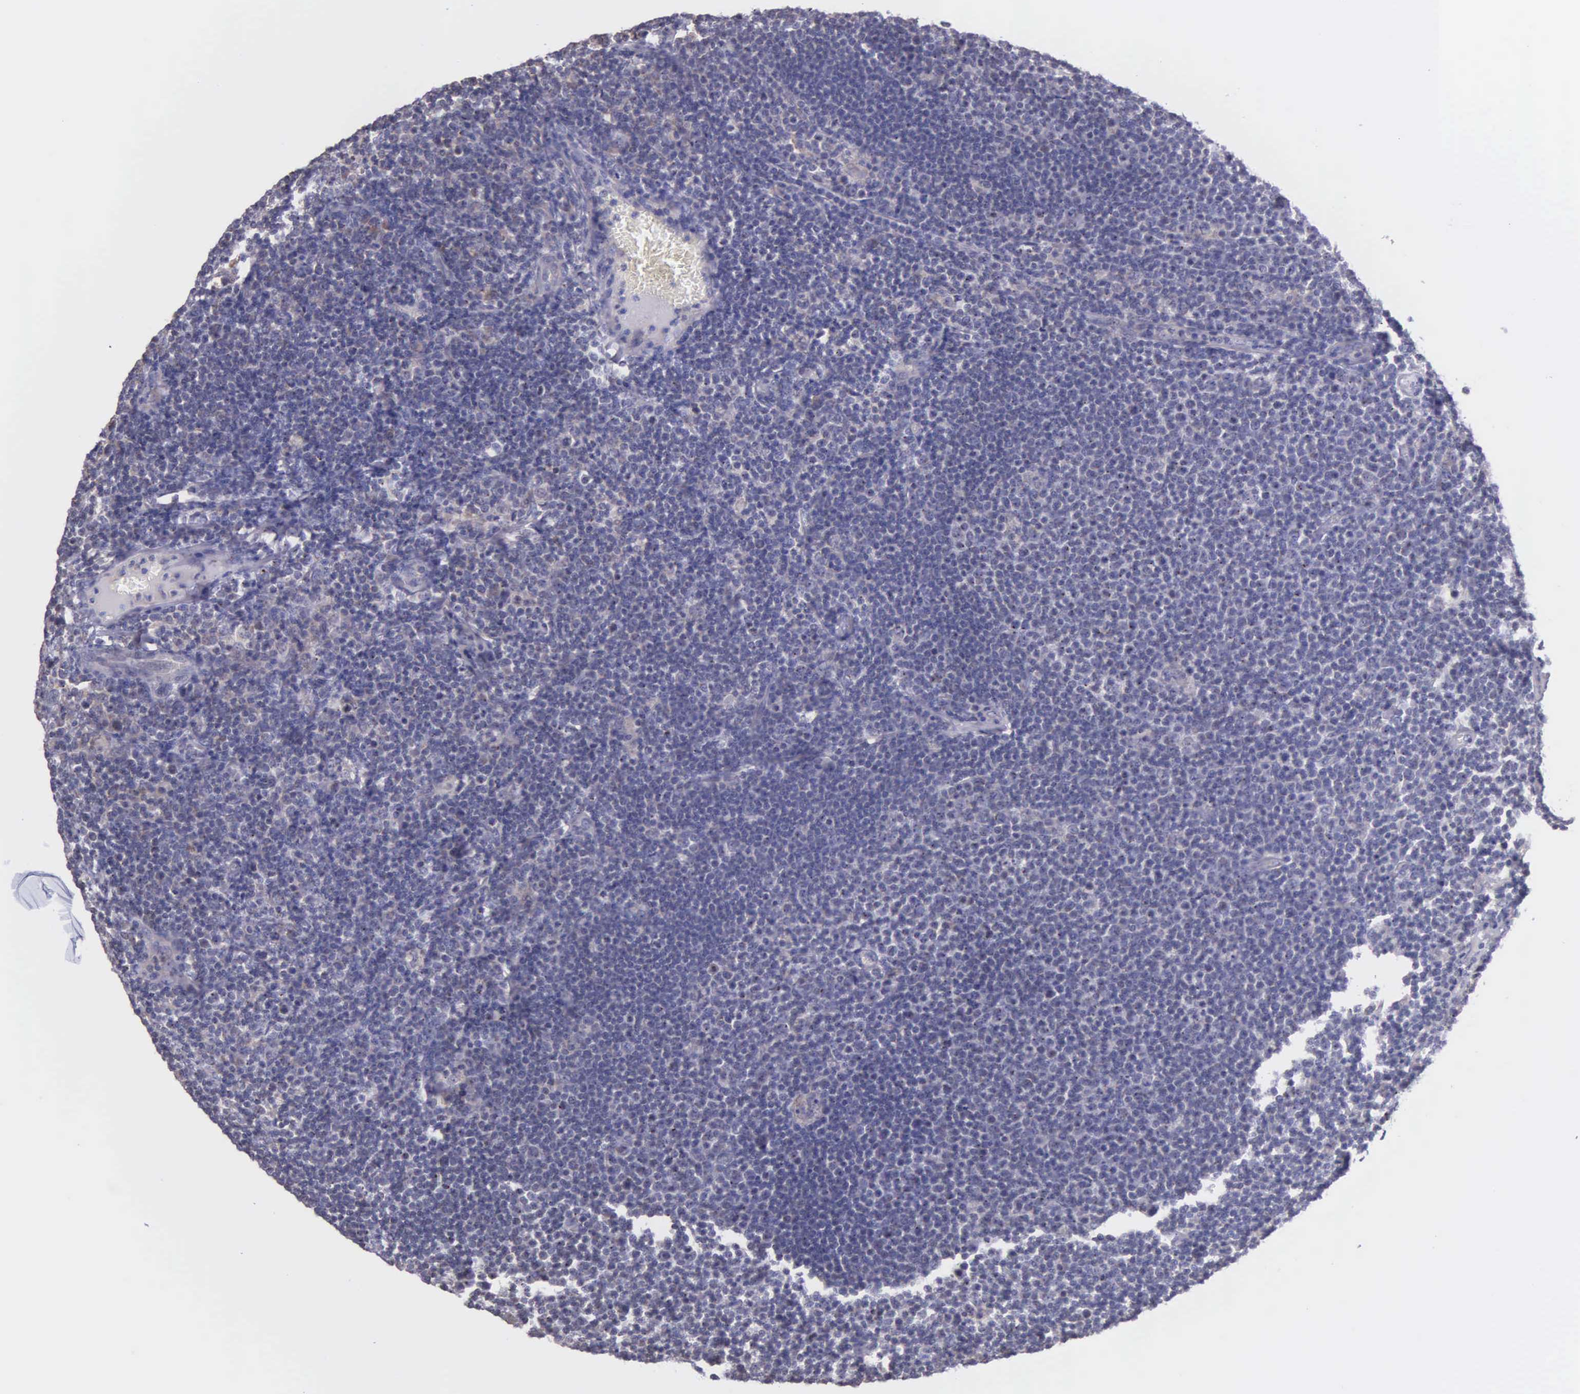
{"staining": {"intensity": "negative", "quantity": "none", "location": "none"}, "tissue": "lymphoma", "cell_type": "Tumor cells", "image_type": "cancer", "snomed": [{"axis": "morphology", "description": "Malignant lymphoma, non-Hodgkin's type, Low grade"}, {"axis": "topography", "description": "Lymph node"}], "caption": "DAB immunohistochemical staining of lymphoma shows no significant expression in tumor cells. Brightfield microscopy of immunohistochemistry (IHC) stained with DAB (brown) and hematoxylin (blue), captured at high magnification.", "gene": "MIA2", "patient": {"sex": "male", "age": 74}}